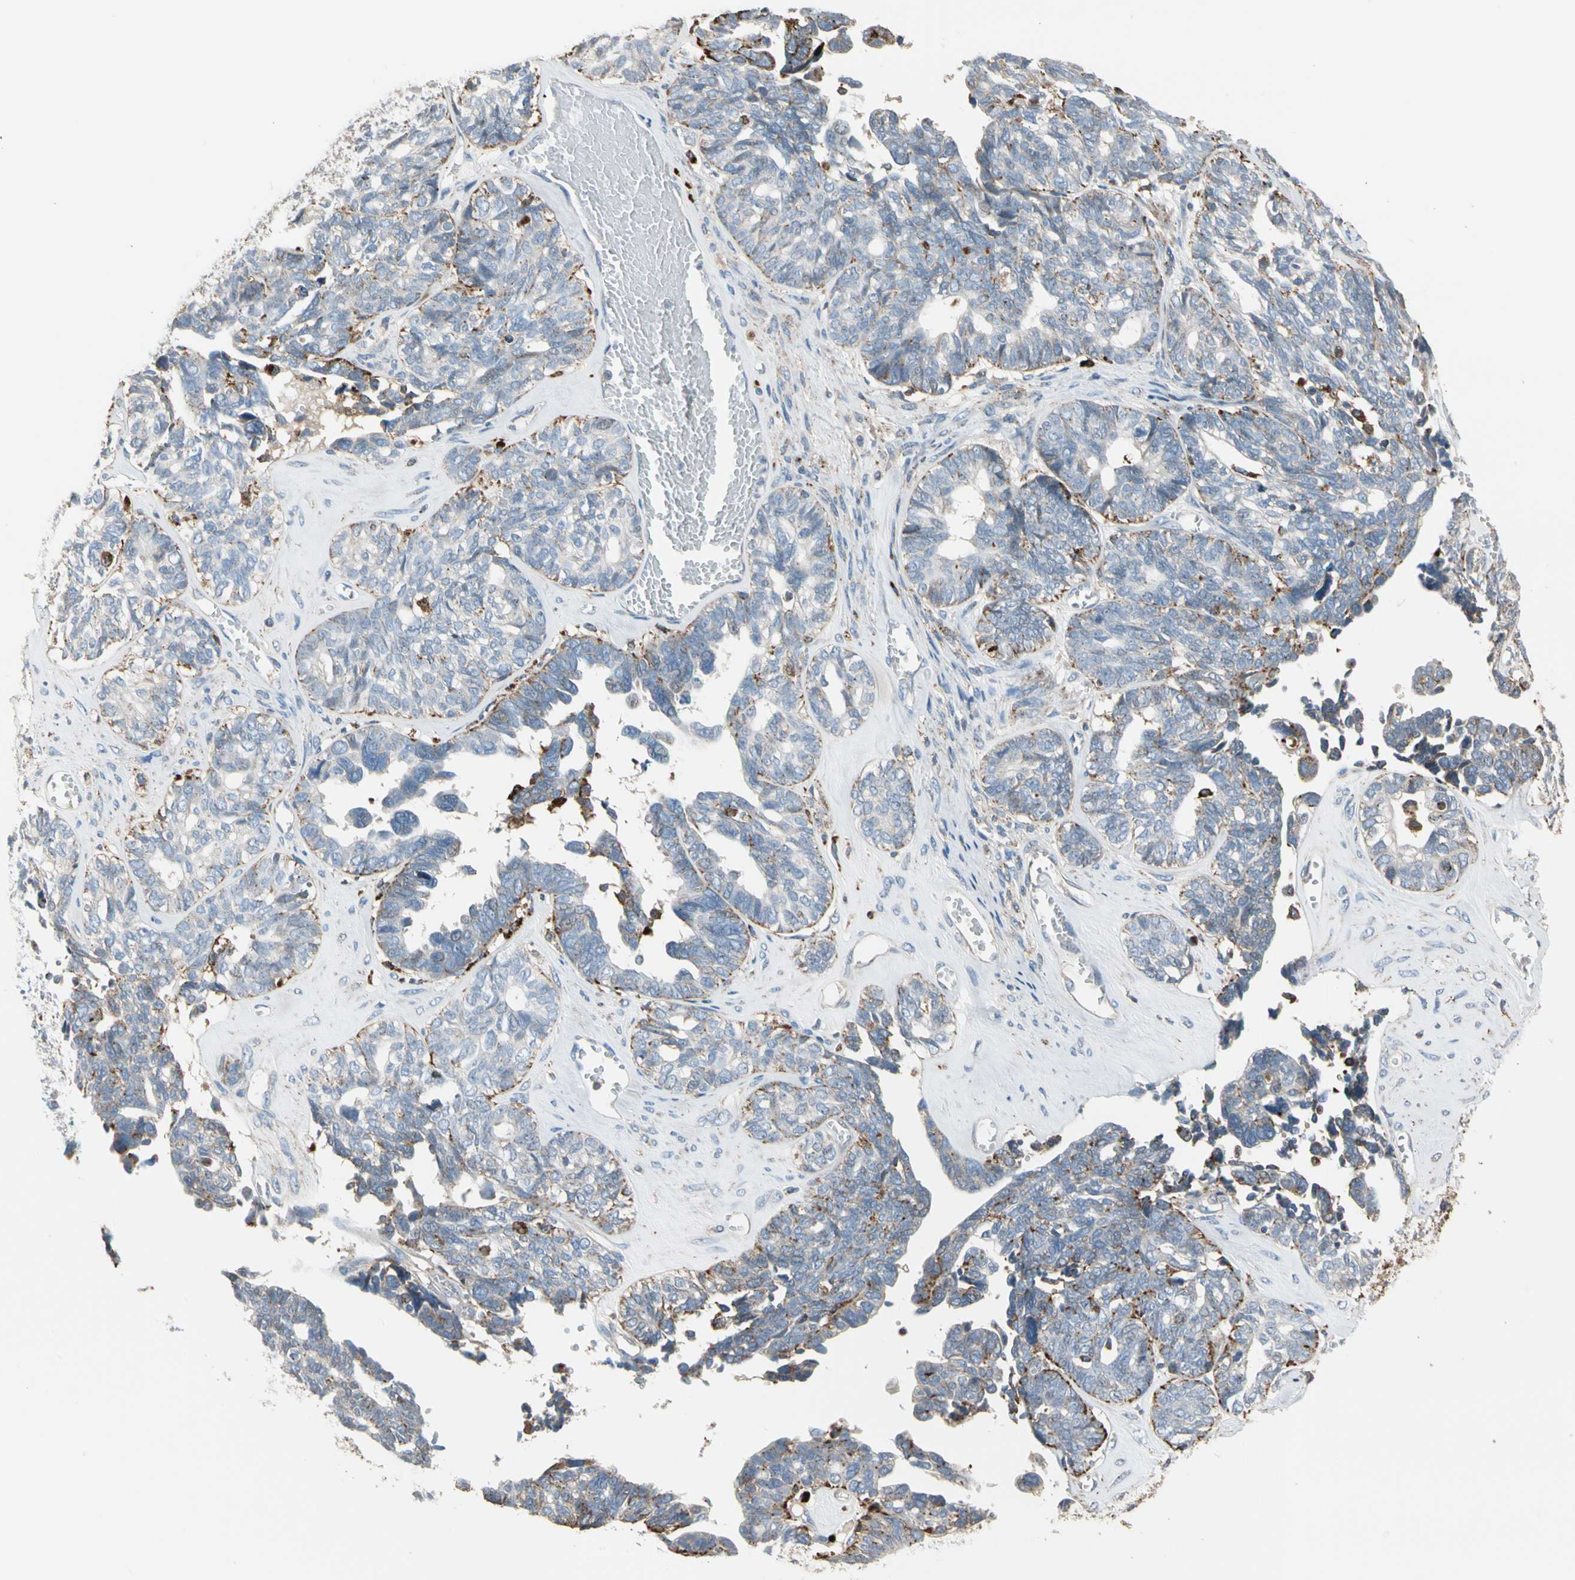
{"staining": {"intensity": "moderate", "quantity": "<25%", "location": "cytoplasmic/membranous"}, "tissue": "ovarian cancer", "cell_type": "Tumor cells", "image_type": "cancer", "snomed": [{"axis": "morphology", "description": "Cystadenocarcinoma, serous, NOS"}, {"axis": "topography", "description": "Ovary"}], "caption": "Human ovarian serous cystadenocarcinoma stained with a brown dye exhibits moderate cytoplasmic/membranous positive positivity in about <25% of tumor cells.", "gene": "GM2A", "patient": {"sex": "female", "age": 79}}